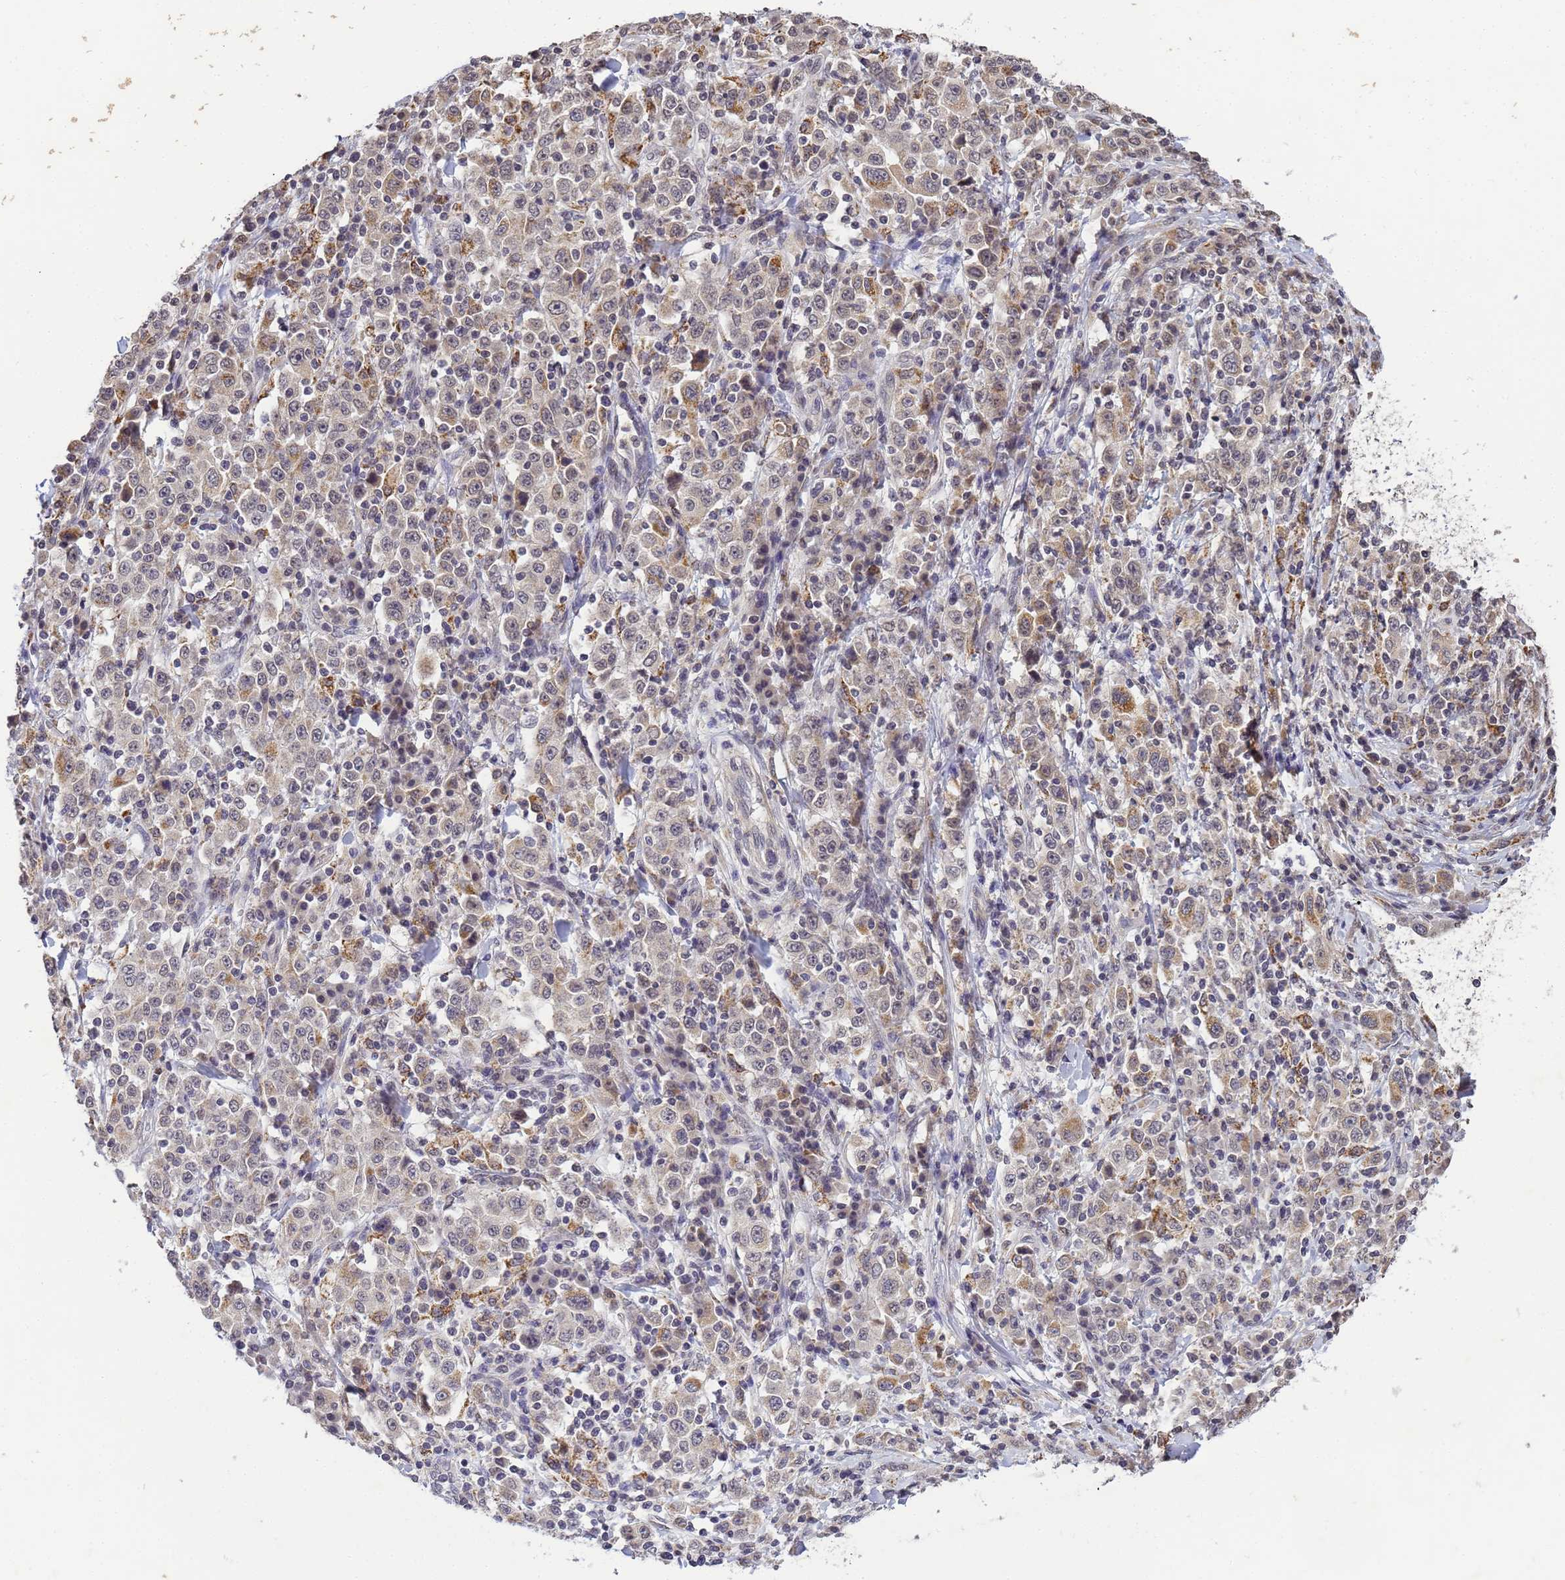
{"staining": {"intensity": "negative", "quantity": "none", "location": "none"}, "tissue": "stomach cancer", "cell_type": "Tumor cells", "image_type": "cancer", "snomed": [{"axis": "morphology", "description": "Normal tissue, NOS"}, {"axis": "morphology", "description": "Adenocarcinoma, NOS"}, {"axis": "topography", "description": "Stomach, upper"}, {"axis": "topography", "description": "Stomach"}], "caption": "An image of stomach cancer (adenocarcinoma) stained for a protein shows no brown staining in tumor cells.", "gene": "MYL7", "patient": {"sex": "male", "age": 59}}